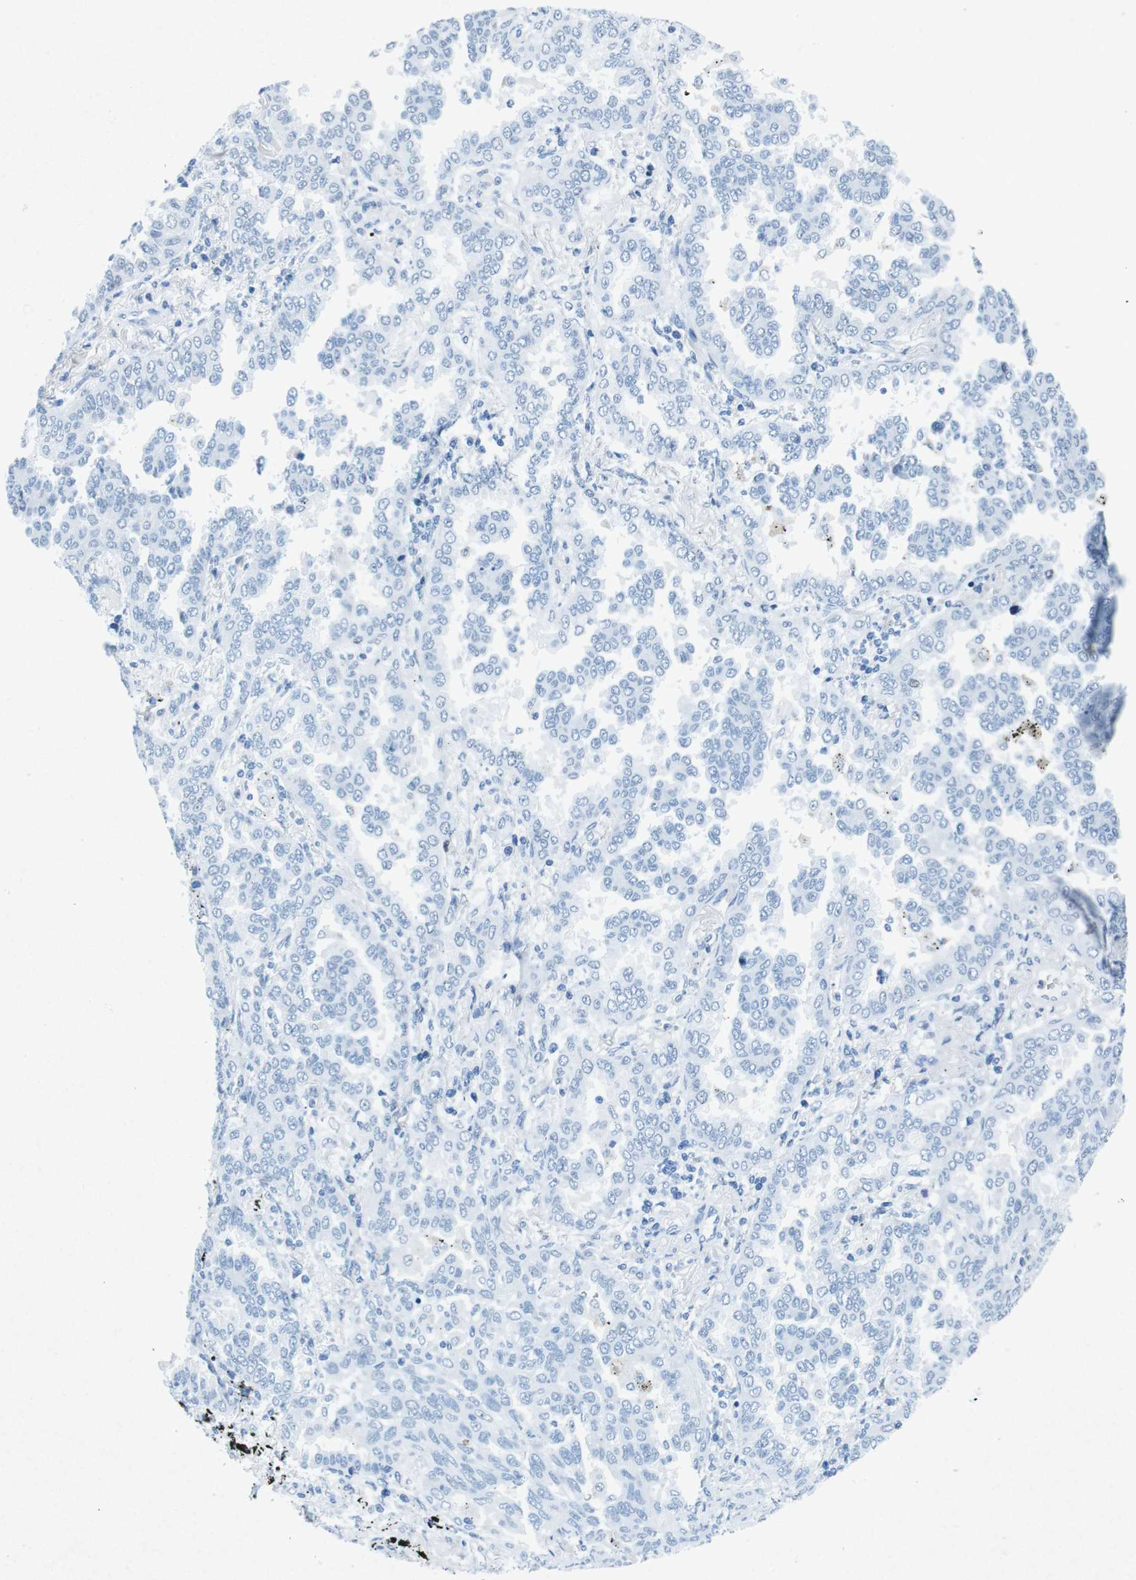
{"staining": {"intensity": "negative", "quantity": "none", "location": "none"}, "tissue": "lung cancer", "cell_type": "Tumor cells", "image_type": "cancer", "snomed": [{"axis": "morphology", "description": "Normal tissue, NOS"}, {"axis": "morphology", "description": "Adenocarcinoma, NOS"}, {"axis": "topography", "description": "Lung"}], "caption": "Tumor cells show no significant expression in lung cancer (adenocarcinoma). Nuclei are stained in blue.", "gene": "CTAG1B", "patient": {"sex": "male", "age": 59}}